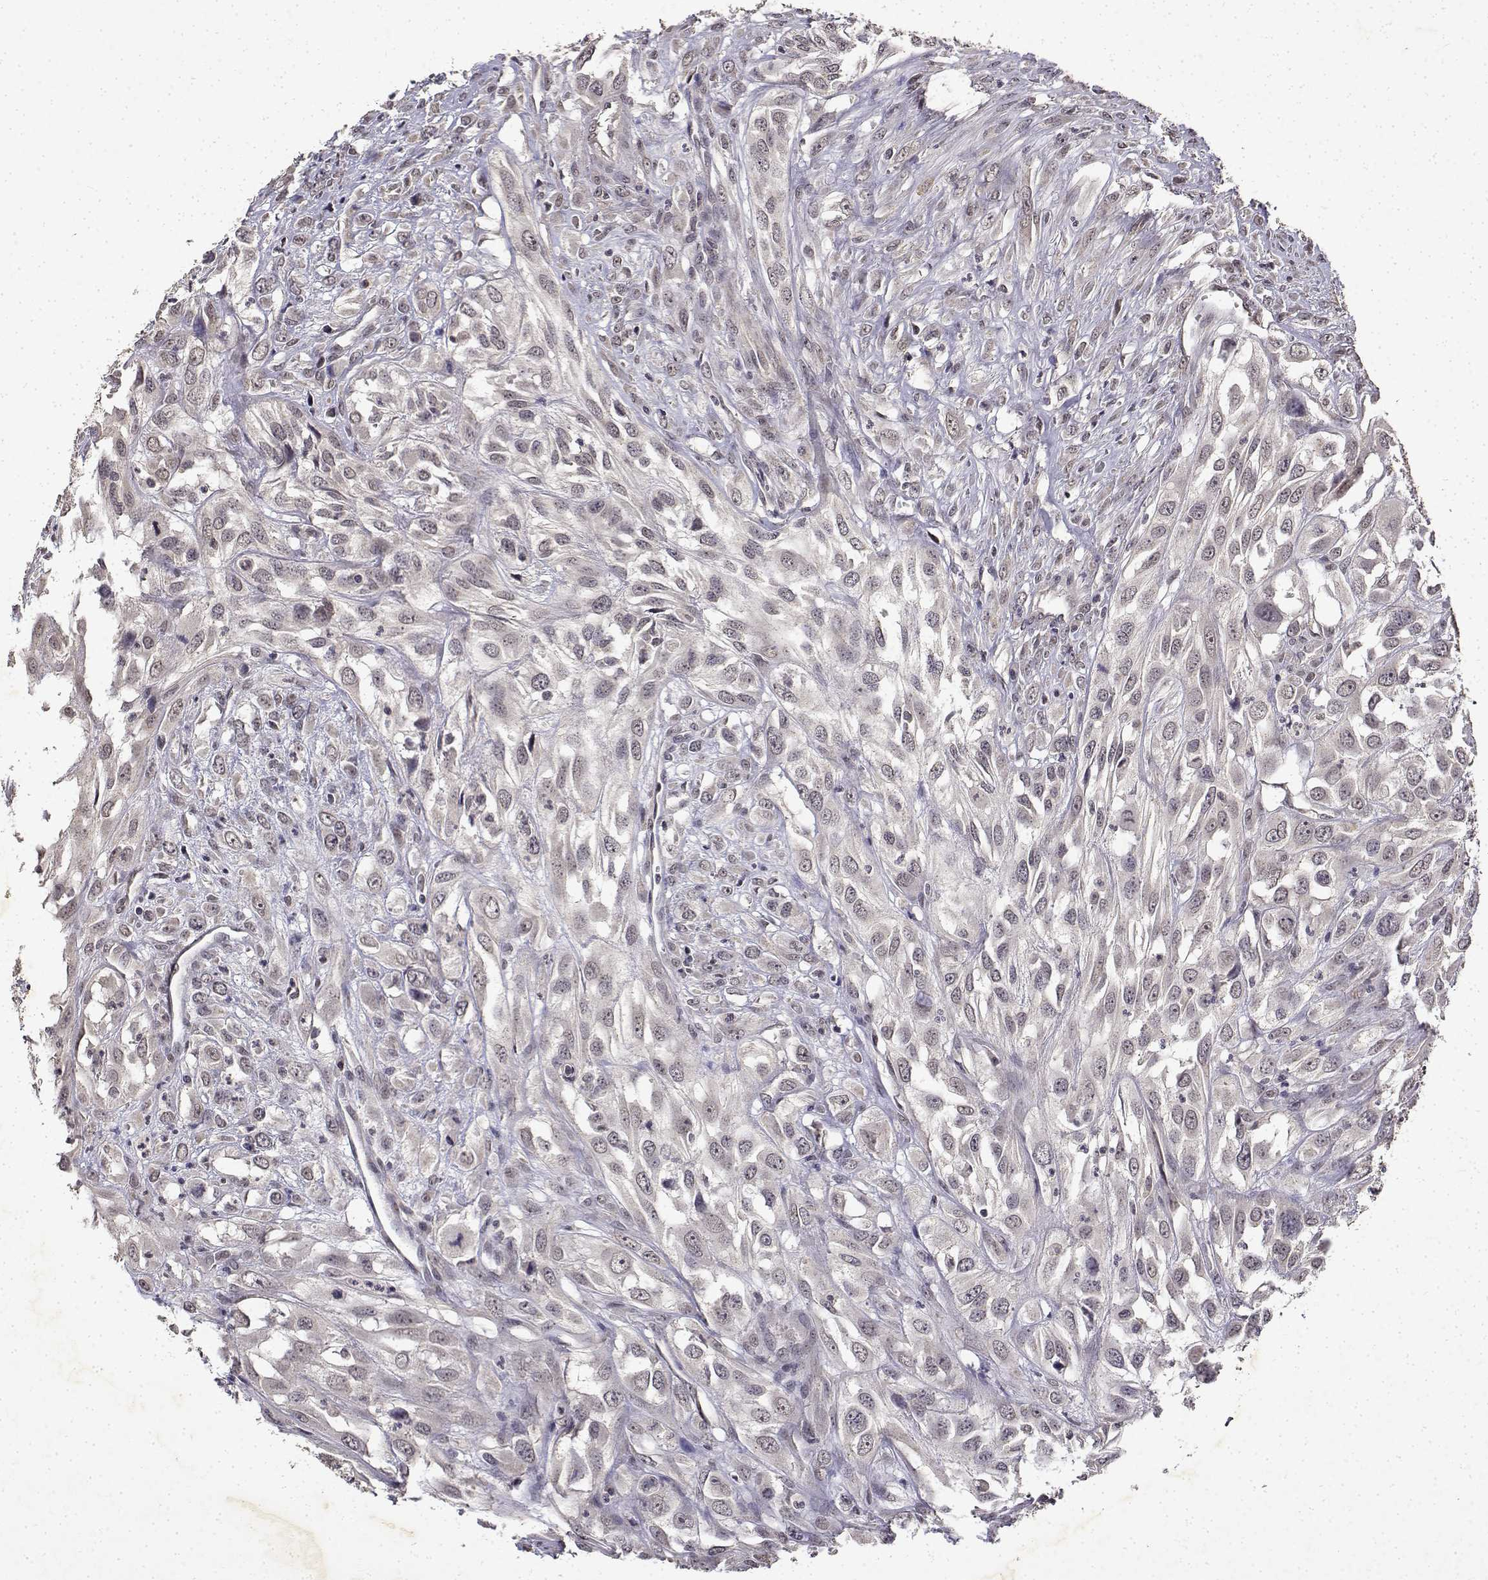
{"staining": {"intensity": "negative", "quantity": "none", "location": "none"}, "tissue": "urothelial cancer", "cell_type": "Tumor cells", "image_type": "cancer", "snomed": [{"axis": "morphology", "description": "Urothelial carcinoma, High grade"}, {"axis": "topography", "description": "Urinary bladder"}], "caption": "Immunohistochemistry of human urothelial cancer displays no expression in tumor cells.", "gene": "BDNF", "patient": {"sex": "male", "age": 67}}